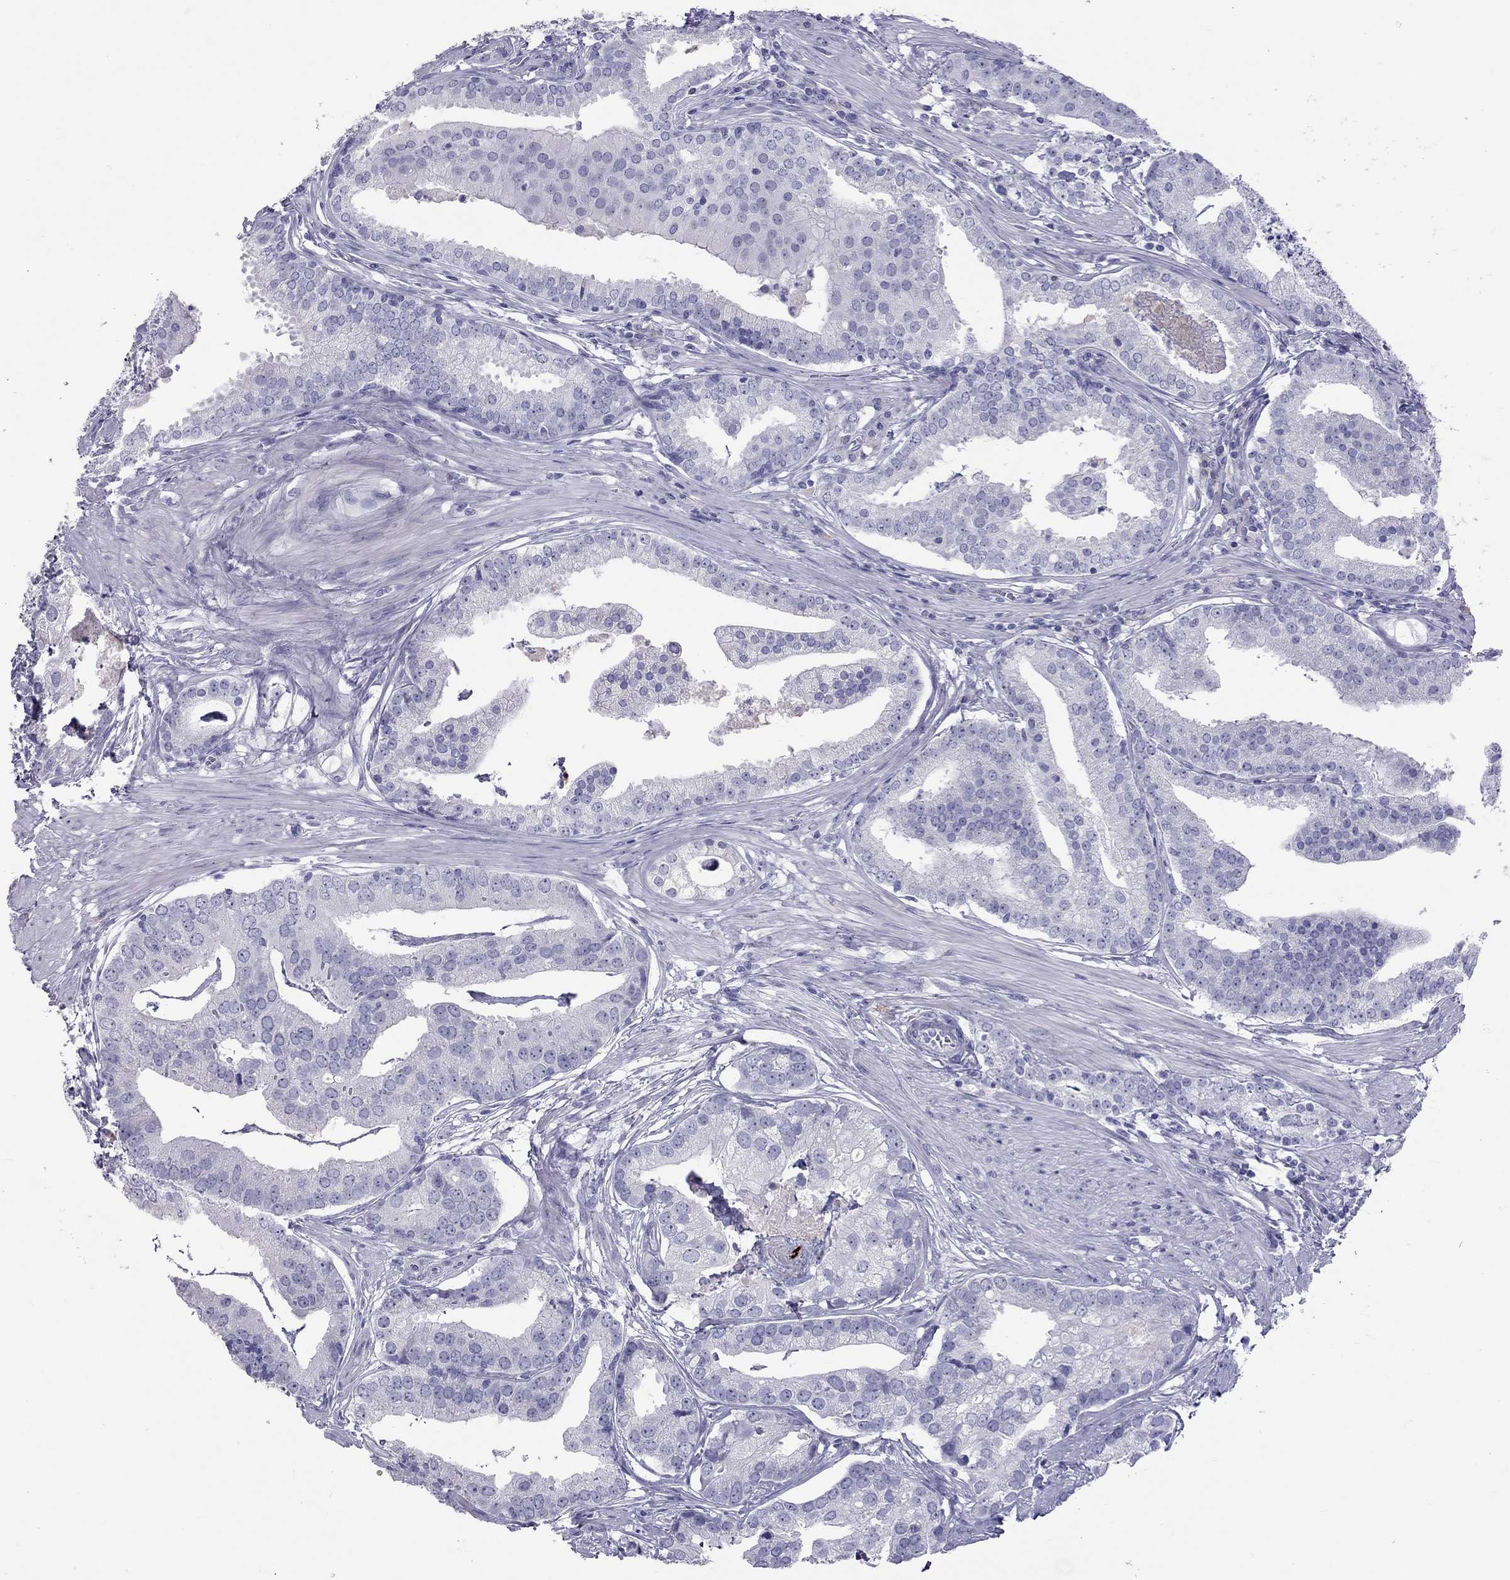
{"staining": {"intensity": "negative", "quantity": "none", "location": "none"}, "tissue": "prostate cancer", "cell_type": "Tumor cells", "image_type": "cancer", "snomed": [{"axis": "morphology", "description": "Adenocarcinoma, NOS"}, {"axis": "topography", "description": "Prostate and seminal vesicle, NOS"}, {"axis": "topography", "description": "Prostate"}], "caption": "Prostate cancer was stained to show a protein in brown. There is no significant positivity in tumor cells.", "gene": "STAG3", "patient": {"sex": "male", "age": 44}}